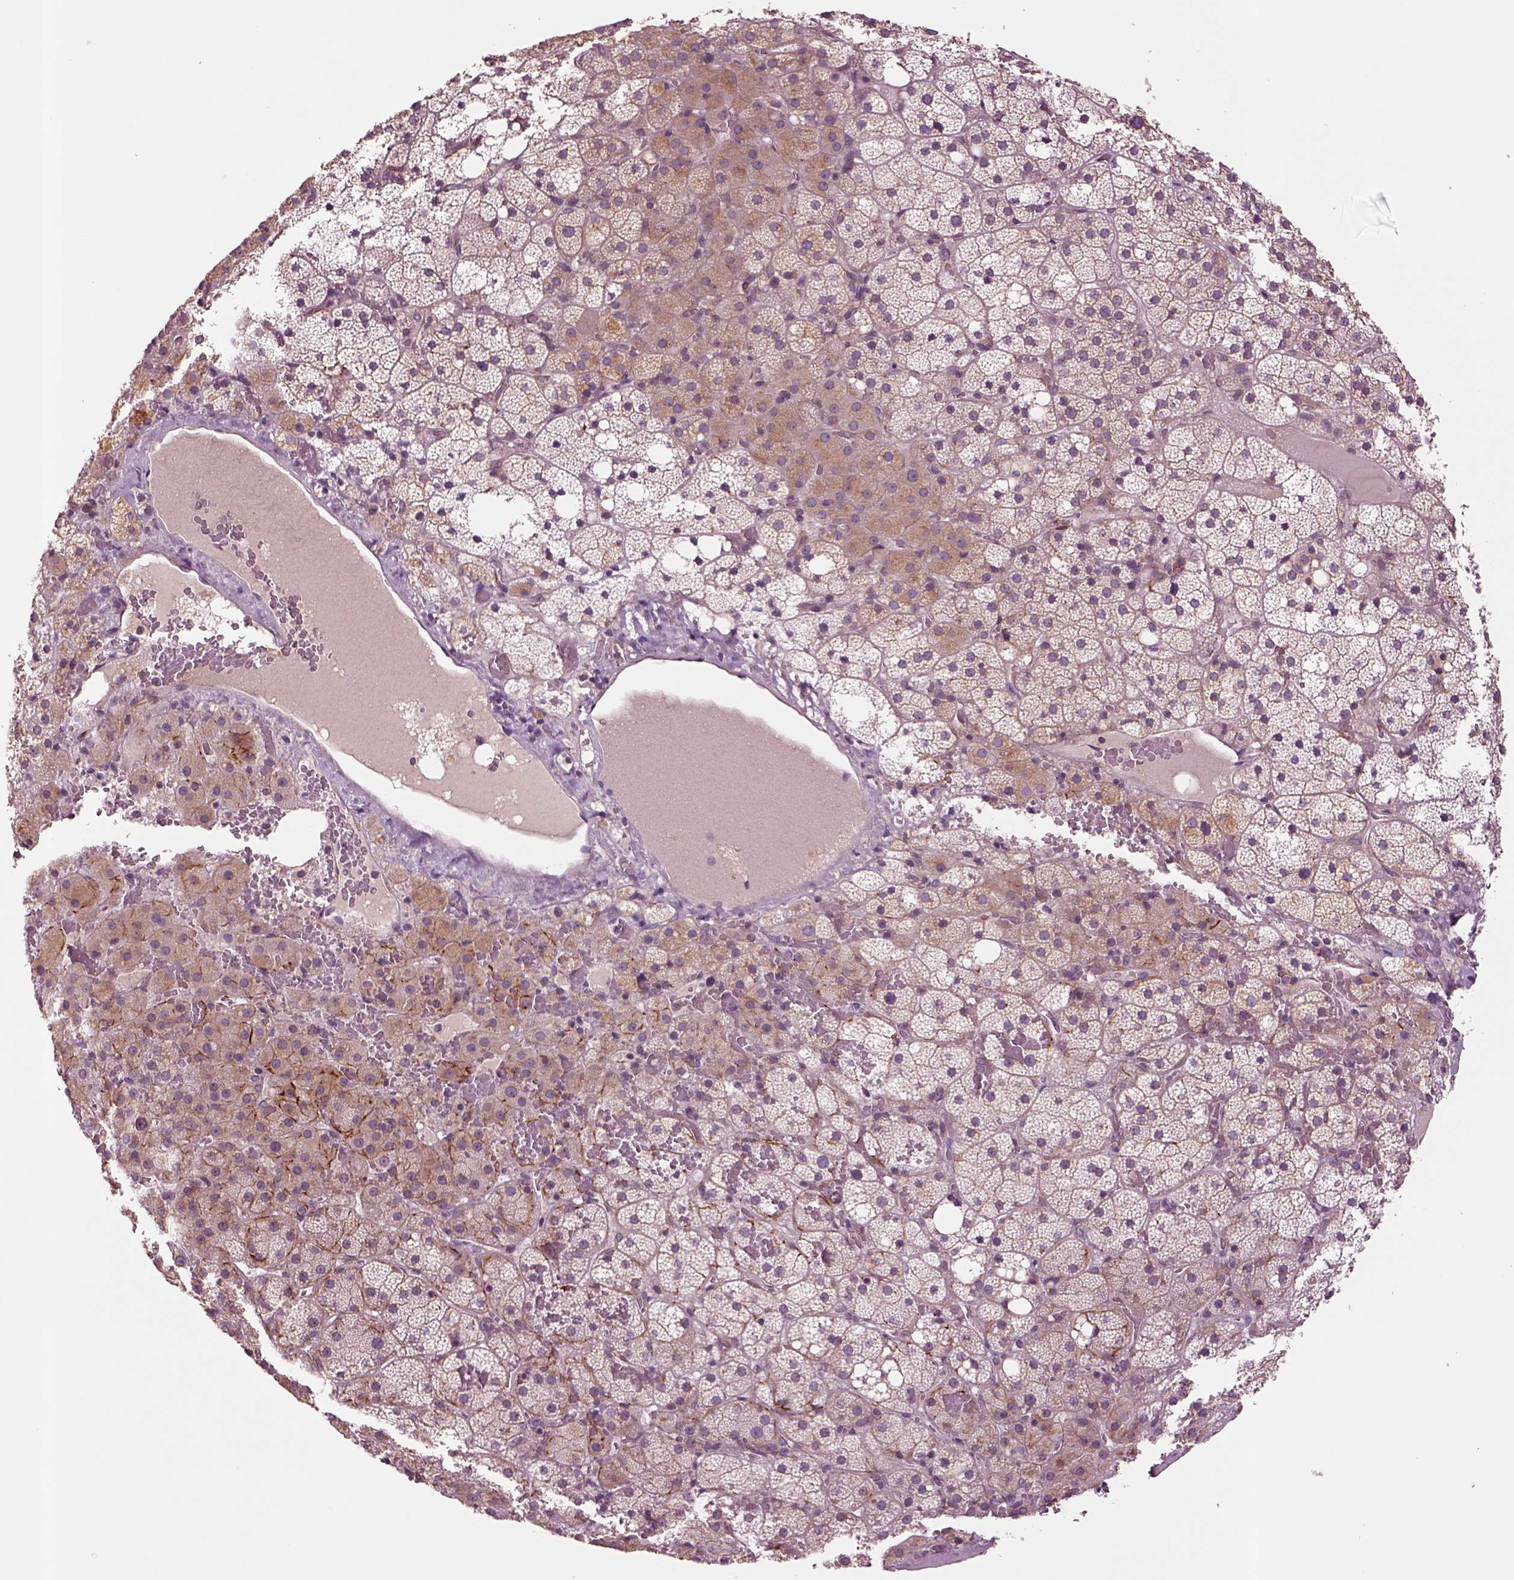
{"staining": {"intensity": "moderate", "quantity": ">75%", "location": "cytoplasmic/membranous"}, "tissue": "adrenal gland", "cell_type": "Glandular cells", "image_type": "normal", "snomed": [{"axis": "morphology", "description": "Normal tissue, NOS"}, {"axis": "topography", "description": "Adrenal gland"}], "caption": "Immunohistochemistry (IHC) staining of normal adrenal gland, which shows medium levels of moderate cytoplasmic/membranous positivity in about >75% of glandular cells indicating moderate cytoplasmic/membranous protein positivity. The staining was performed using DAB (brown) for protein detection and nuclei were counterstained in hematoxylin (blue).", "gene": "SEC23A", "patient": {"sex": "male", "age": 53}}